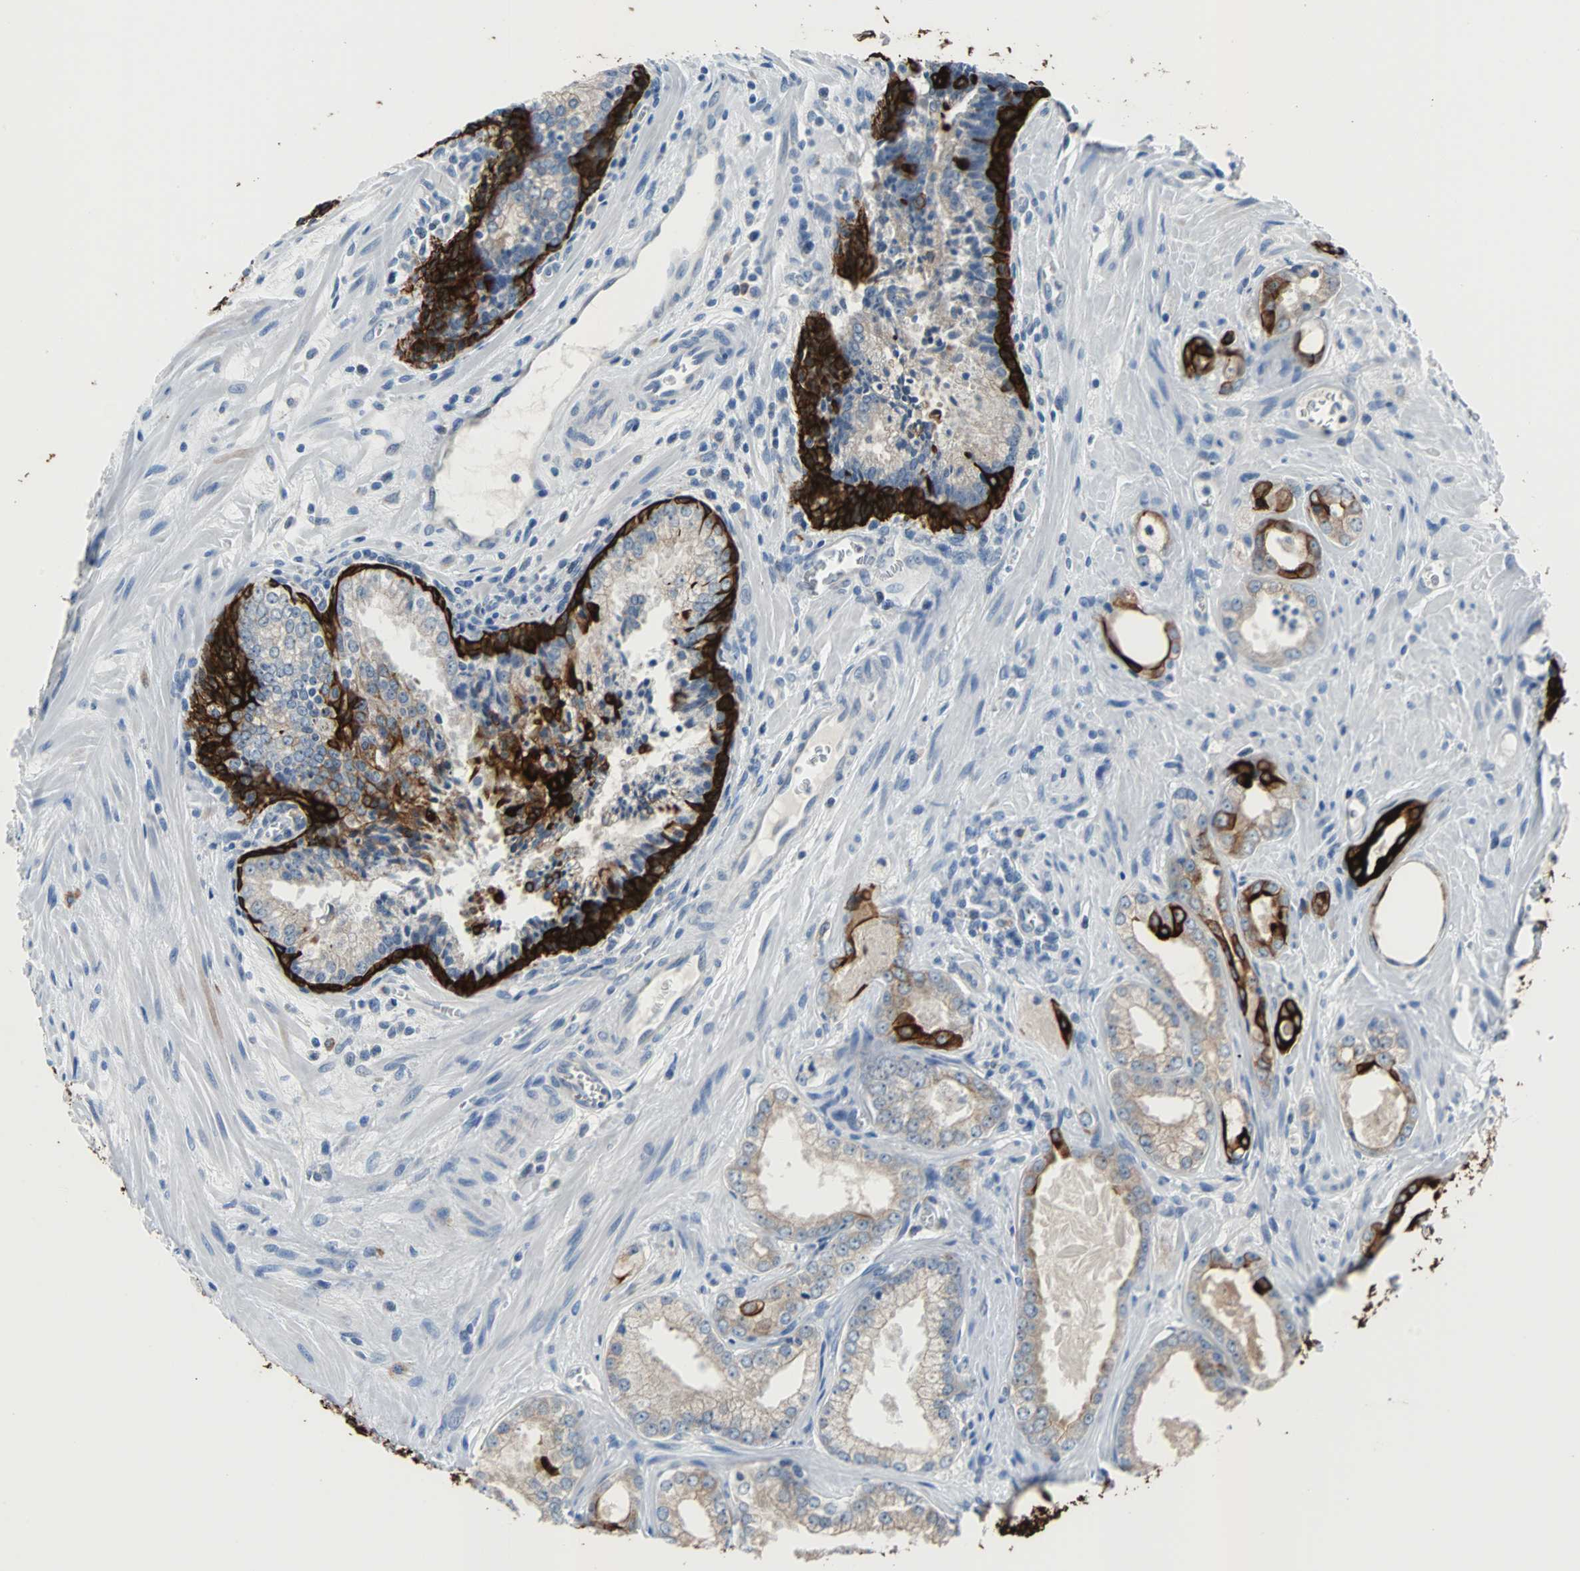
{"staining": {"intensity": "weak", "quantity": ">75%", "location": "cytoplasmic/membranous"}, "tissue": "prostate cancer", "cell_type": "Tumor cells", "image_type": "cancer", "snomed": [{"axis": "morphology", "description": "Adenocarcinoma, Low grade"}, {"axis": "topography", "description": "Prostate"}], "caption": "Immunohistochemistry (DAB (3,3'-diaminobenzidine)) staining of prostate cancer exhibits weak cytoplasmic/membranous protein positivity in approximately >75% of tumor cells.", "gene": "KRT7", "patient": {"sex": "male", "age": 60}}